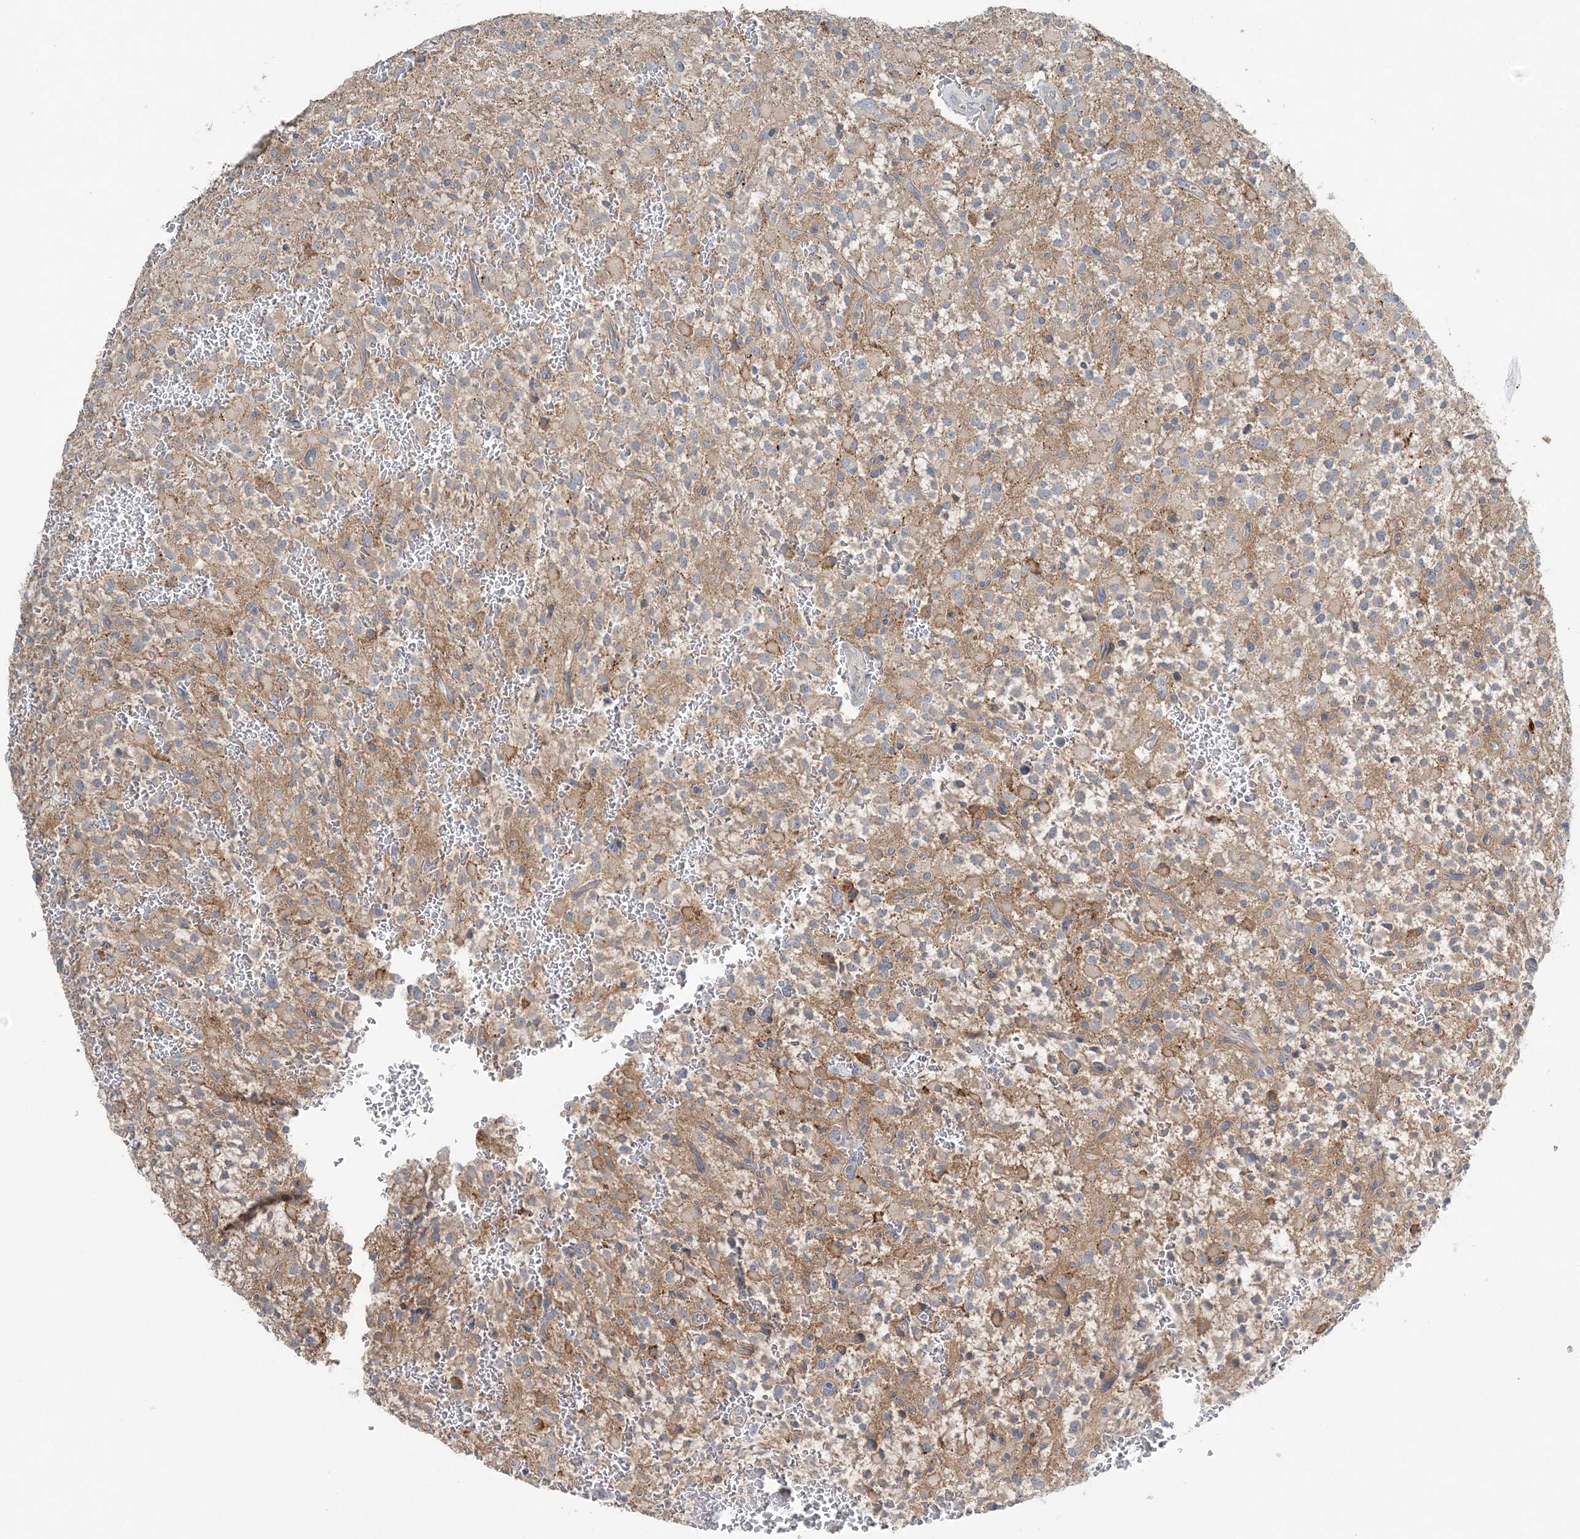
{"staining": {"intensity": "weak", "quantity": "25%-75%", "location": "cytoplasmic/membranous"}, "tissue": "glioma", "cell_type": "Tumor cells", "image_type": "cancer", "snomed": [{"axis": "morphology", "description": "Glioma, malignant, High grade"}, {"axis": "topography", "description": "Brain"}], "caption": "This histopathology image reveals immunohistochemistry staining of malignant glioma (high-grade), with low weak cytoplasmic/membranous positivity in approximately 25%-75% of tumor cells.", "gene": "SLC4A10", "patient": {"sex": "male", "age": 34}}